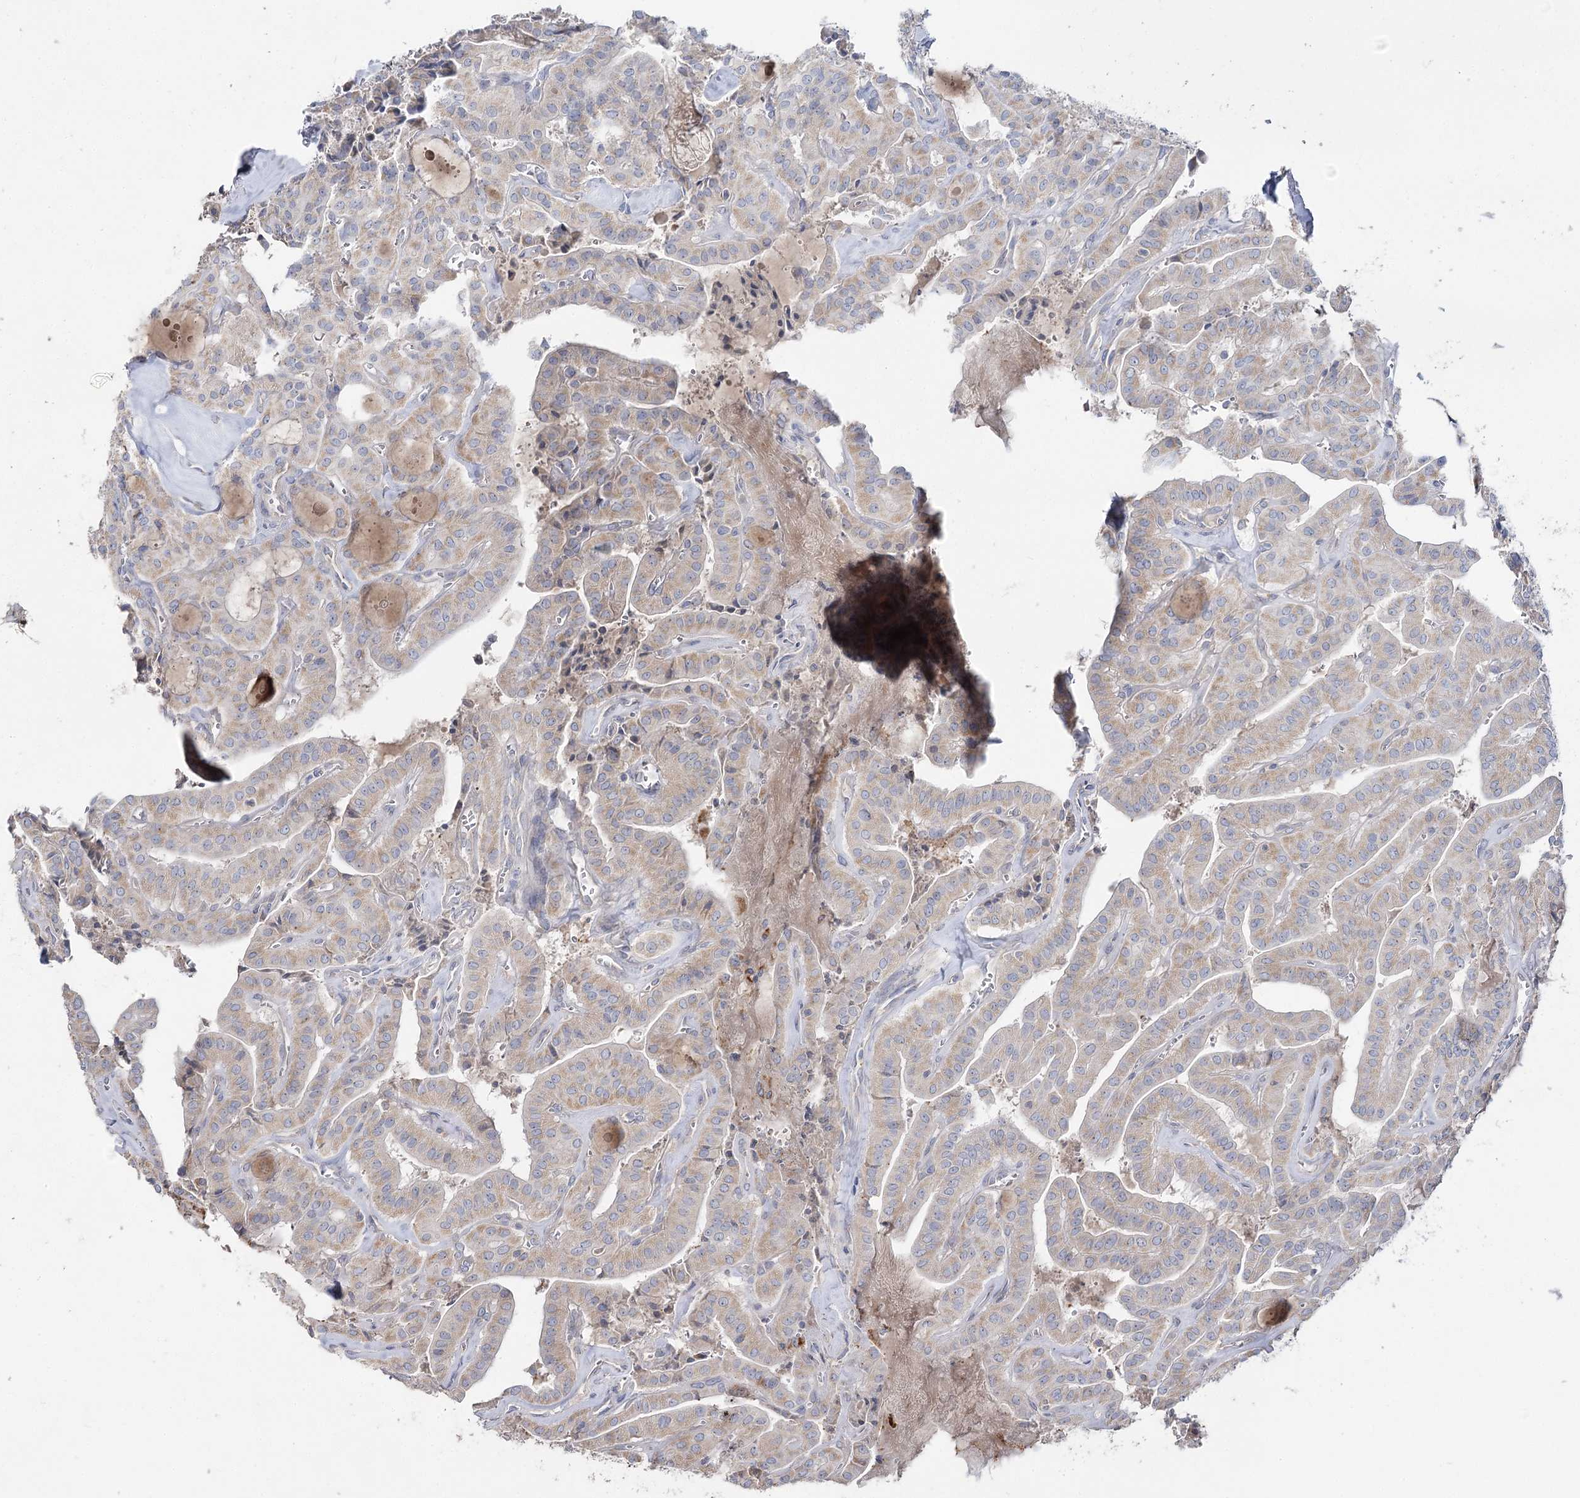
{"staining": {"intensity": "weak", "quantity": "25%-75%", "location": "cytoplasmic/membranous"}, "tissue": "thyroid cancer", "cell_type": "Tumor cells", "image_type": "cancer", "snomed": [{"axis": "morphology", "description": "Papillary adenocarcinoma, NOS"}, {"axis": "topography", "description": "Thyroid gland"}], "caption": "This photomicrograph reveals thyroid cancer stained with immunohistochemistry (IHC) to label a protein in brown. The cytoplasmic/membranous of tumor cells show weak positivity for the protein. Nuclei are counter-stained blue.", "gene": "TMEM187", "patient": {"sex": "male", "age": 52}}